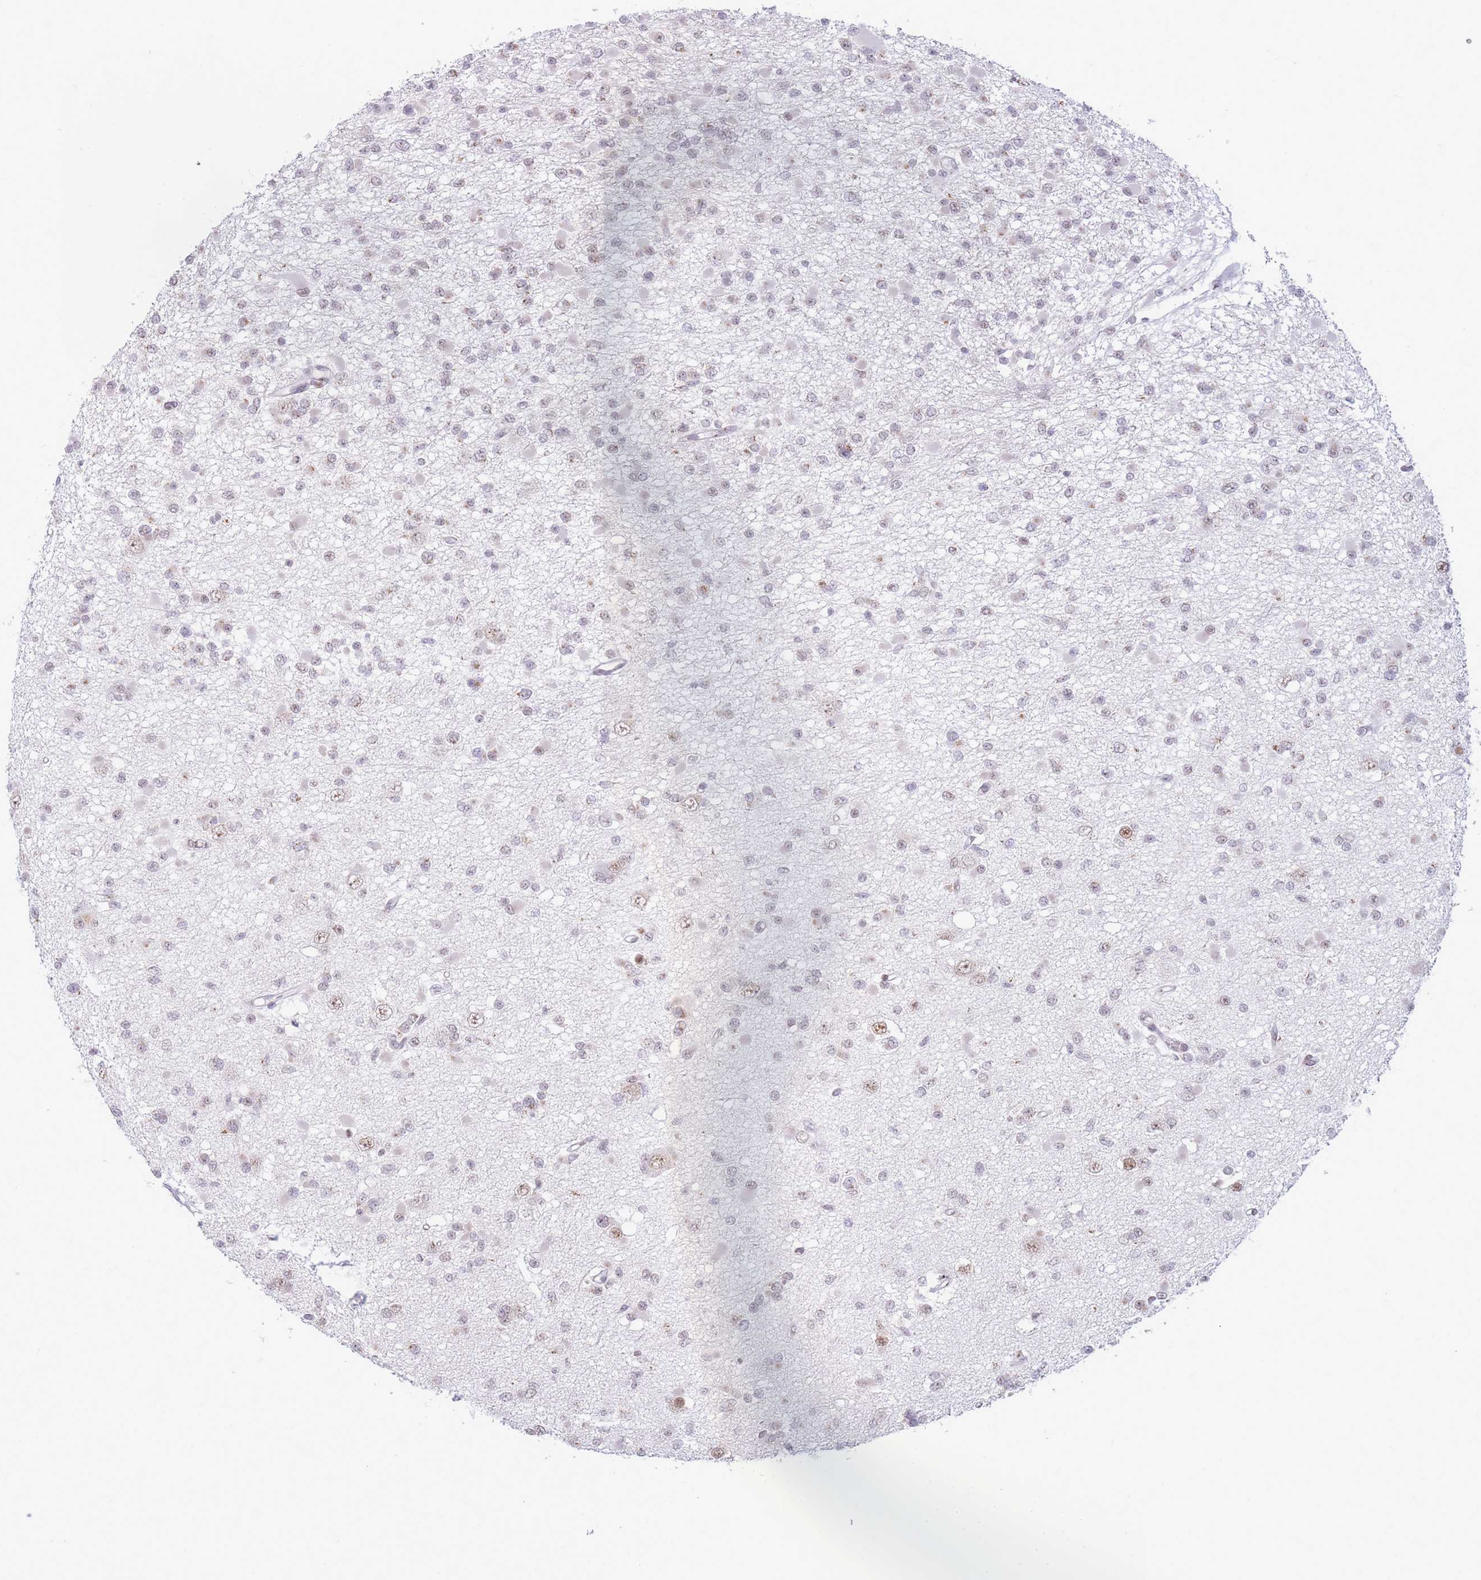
{"staining": {"intensity": "negative", "quantity": "none", "location": "none"}, "tissue": "glioma", "cell_type": "Tumor cells", "image_type": "cancer", "snomed": [{"axis": "morphology", "description": "Glioma, malignant, Low grade"}, {"axis": "topography", "description": "Brain"}], "caption": "The histopathology image reveals no significant positivity in tumor cells of malignant glioma (low-grade).", "gene": "INO80C", "patient": {"sex": "female", "age": 22}}